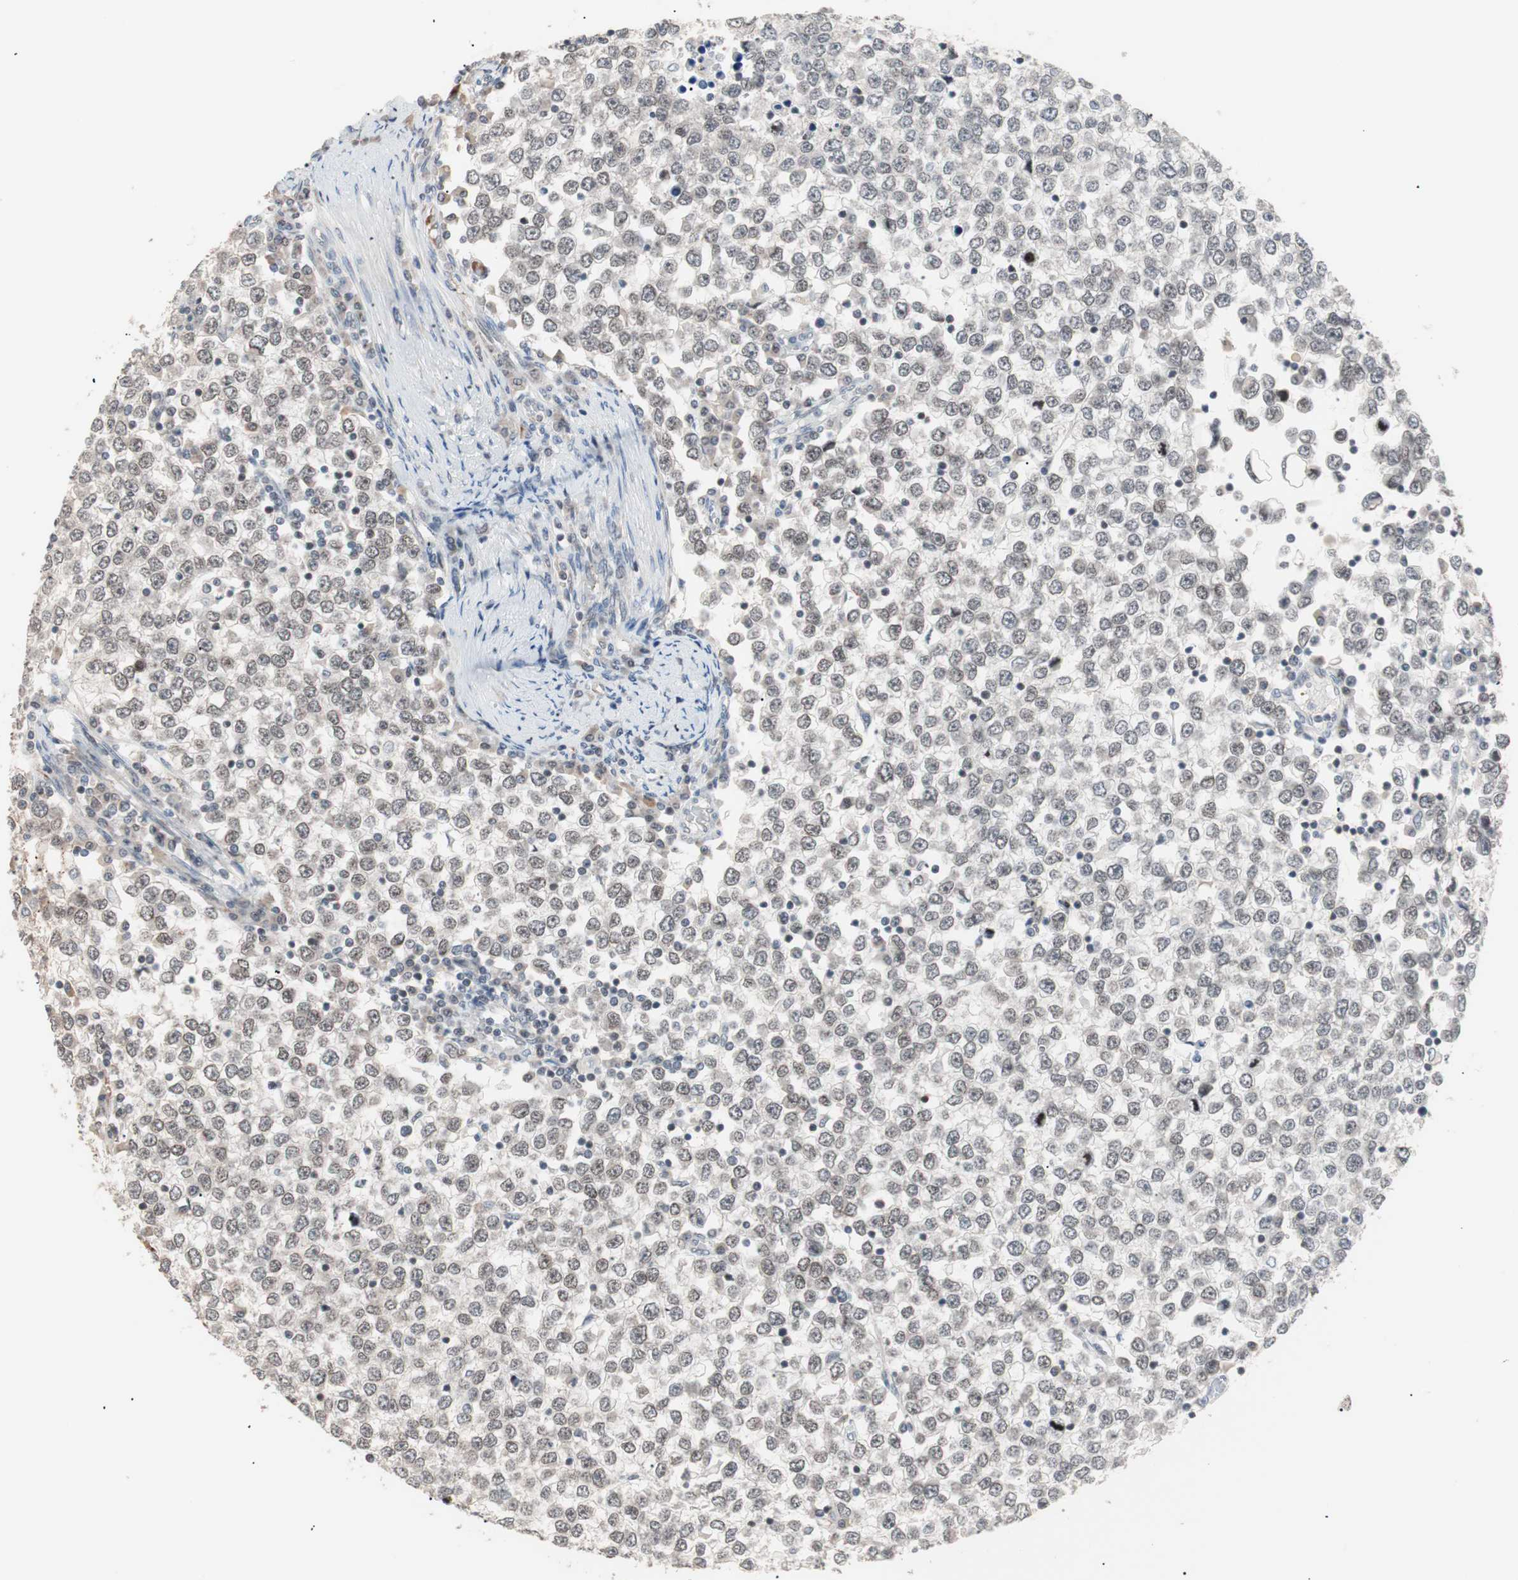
{"staining": {"intensity": "negative", "quantity": "none", "location": "none"}, "tissue": "testis cancer", "cell_type": "Tumor cells", "image_type": "cancer", "snomed": [{"axis": "morphology", "description": "Seminoma, NOS"}, {"axis": "topography", "description": "Testis"}], "caption": "Immunohistochemistry (IHC) of human testis cancer demonstrates no positivity in tumor cells. (Brightfield microscopy of DAB (3,3'-diaminobenzidine) IHC at high magnification).", "gene": "LIG3", "patient": {"sex": "male", "age": 65}}